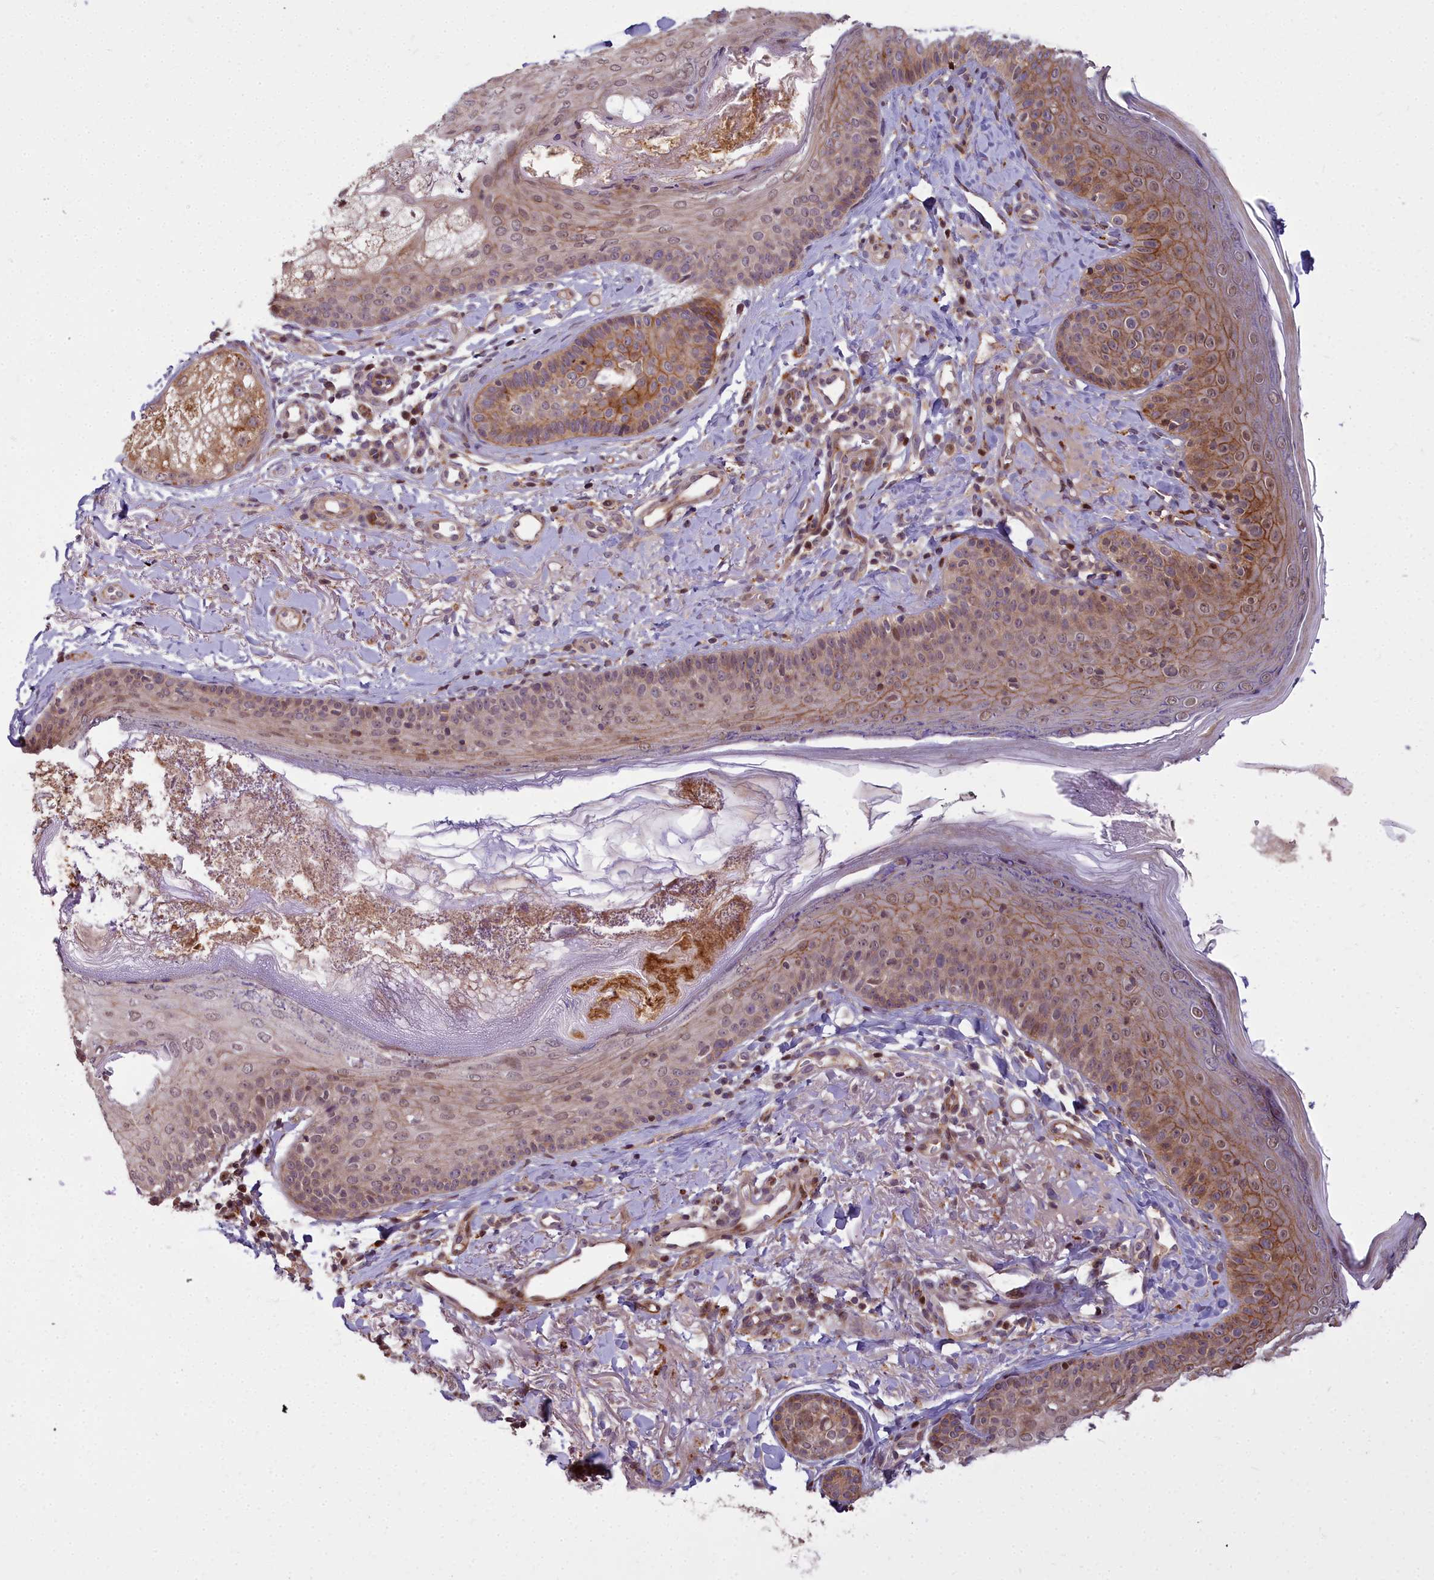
{"staining": {"intensity": "negative", "quantity": "none", "location": "none"}, "tissue": "skin", "cell_type": "Fibroblasts", "image_type": "normal", "snomed": [{"axis": "morphology", "description": "Normal tissue, NOS"}, {"axis": "topography", "description": "Skin"}], "caption": "An immunohistochemistry histopathology image of normal skin is shown. There is no staining in fibroblasts of skin. (Immunohistochemistry (ihc), brightfield microscopy, high magnification).", "gene": "GLYATL3", "patient": {"sex": "male", "age": 57}}